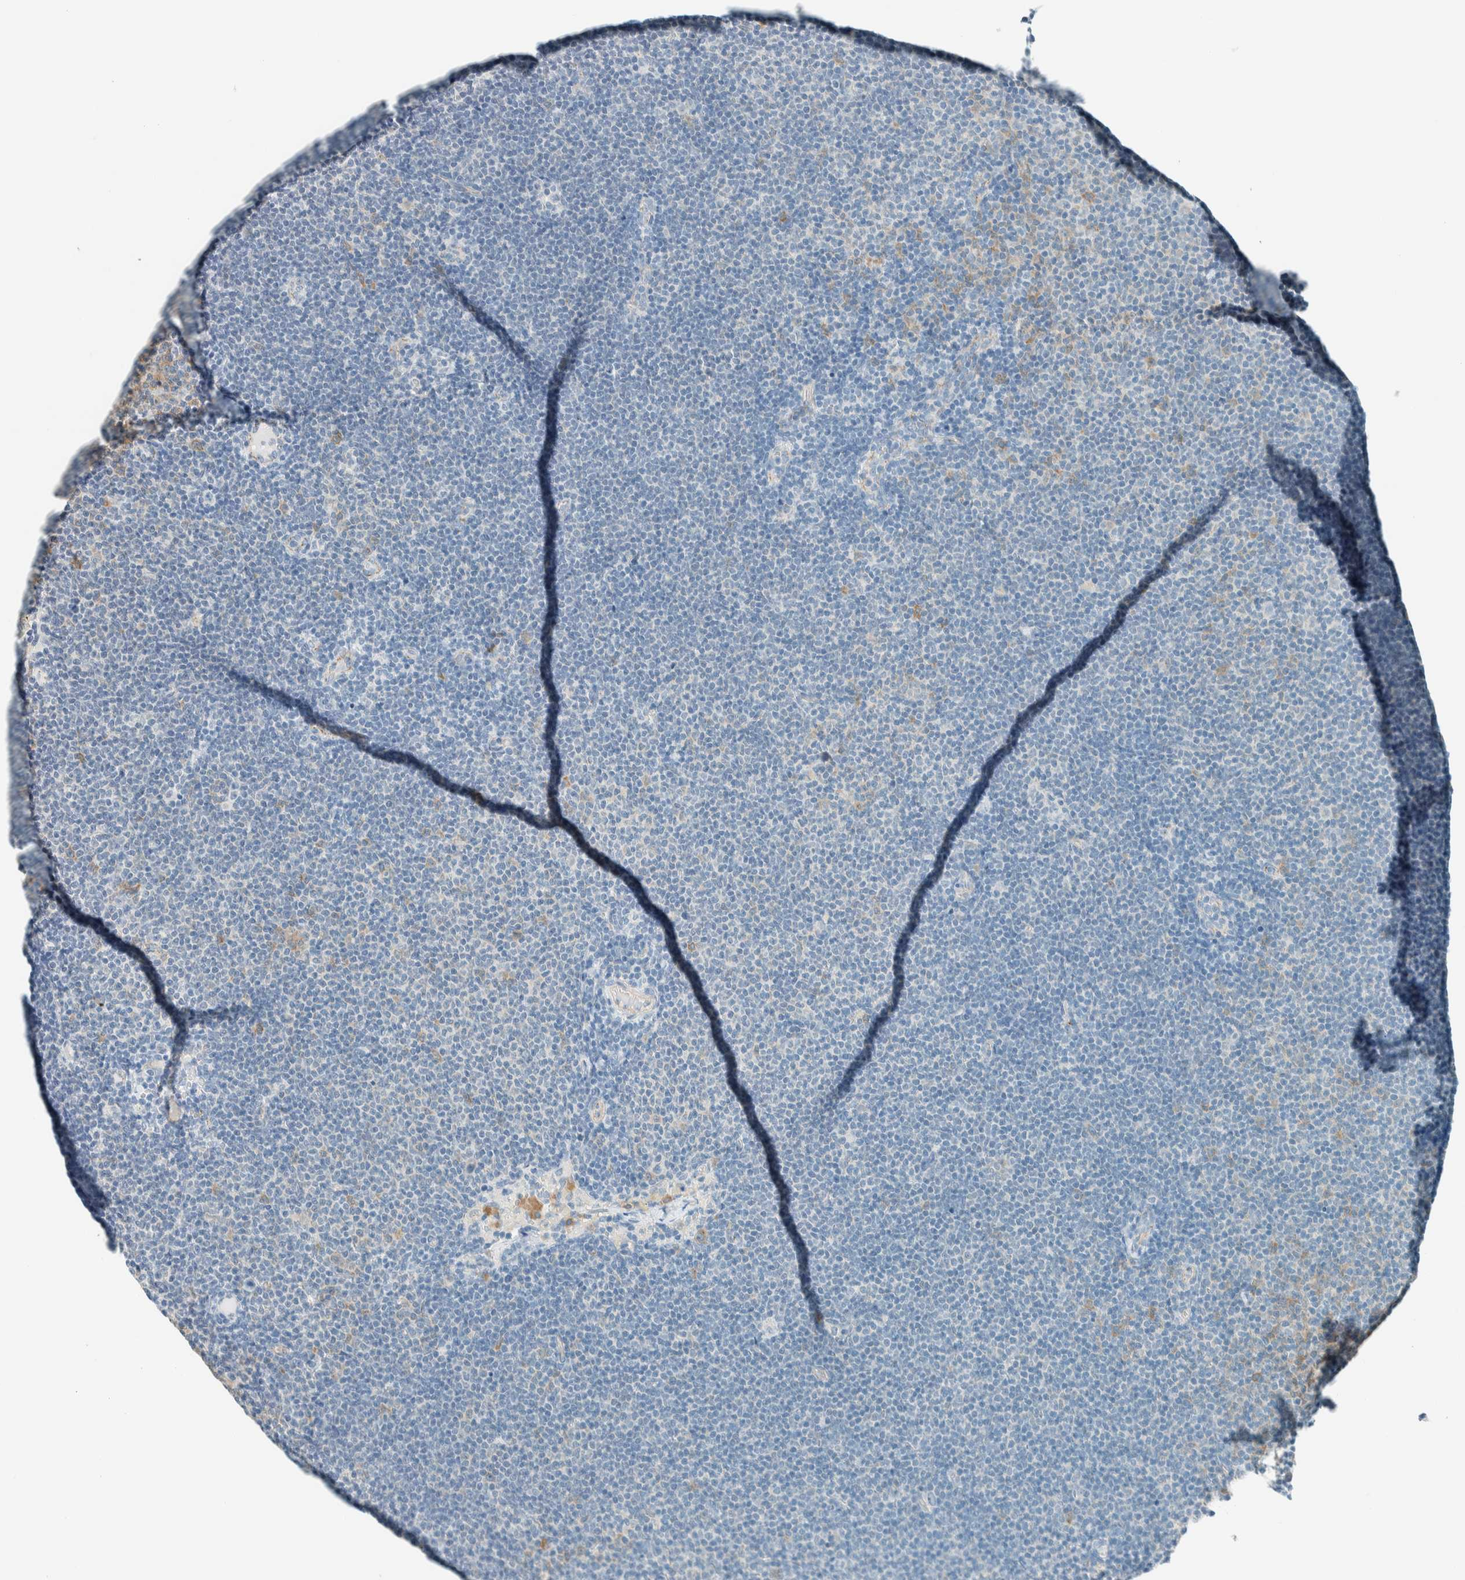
{"staining": {"intensity": "weak", "quantity": "<25%", "location": "cytoplasmic/membranous"}, "tissue": "lymphoma", "cell_type": "Tumor cells", "image_type": "cancer", "snomed": [{"axis": "morphology", "description": "Malignant lymphoma, non-Hodgkin's type, Low grade"}, {"axis": "topography", "description": "Lymph node"}], "caption": "Immunohistochemistry of low-grade malignant lymphoma, non-Hodgkin's type exhibits no positivity in tumor cells.", "gene": "SLFN12", "patient": {"sex": "female", "age": 53}}